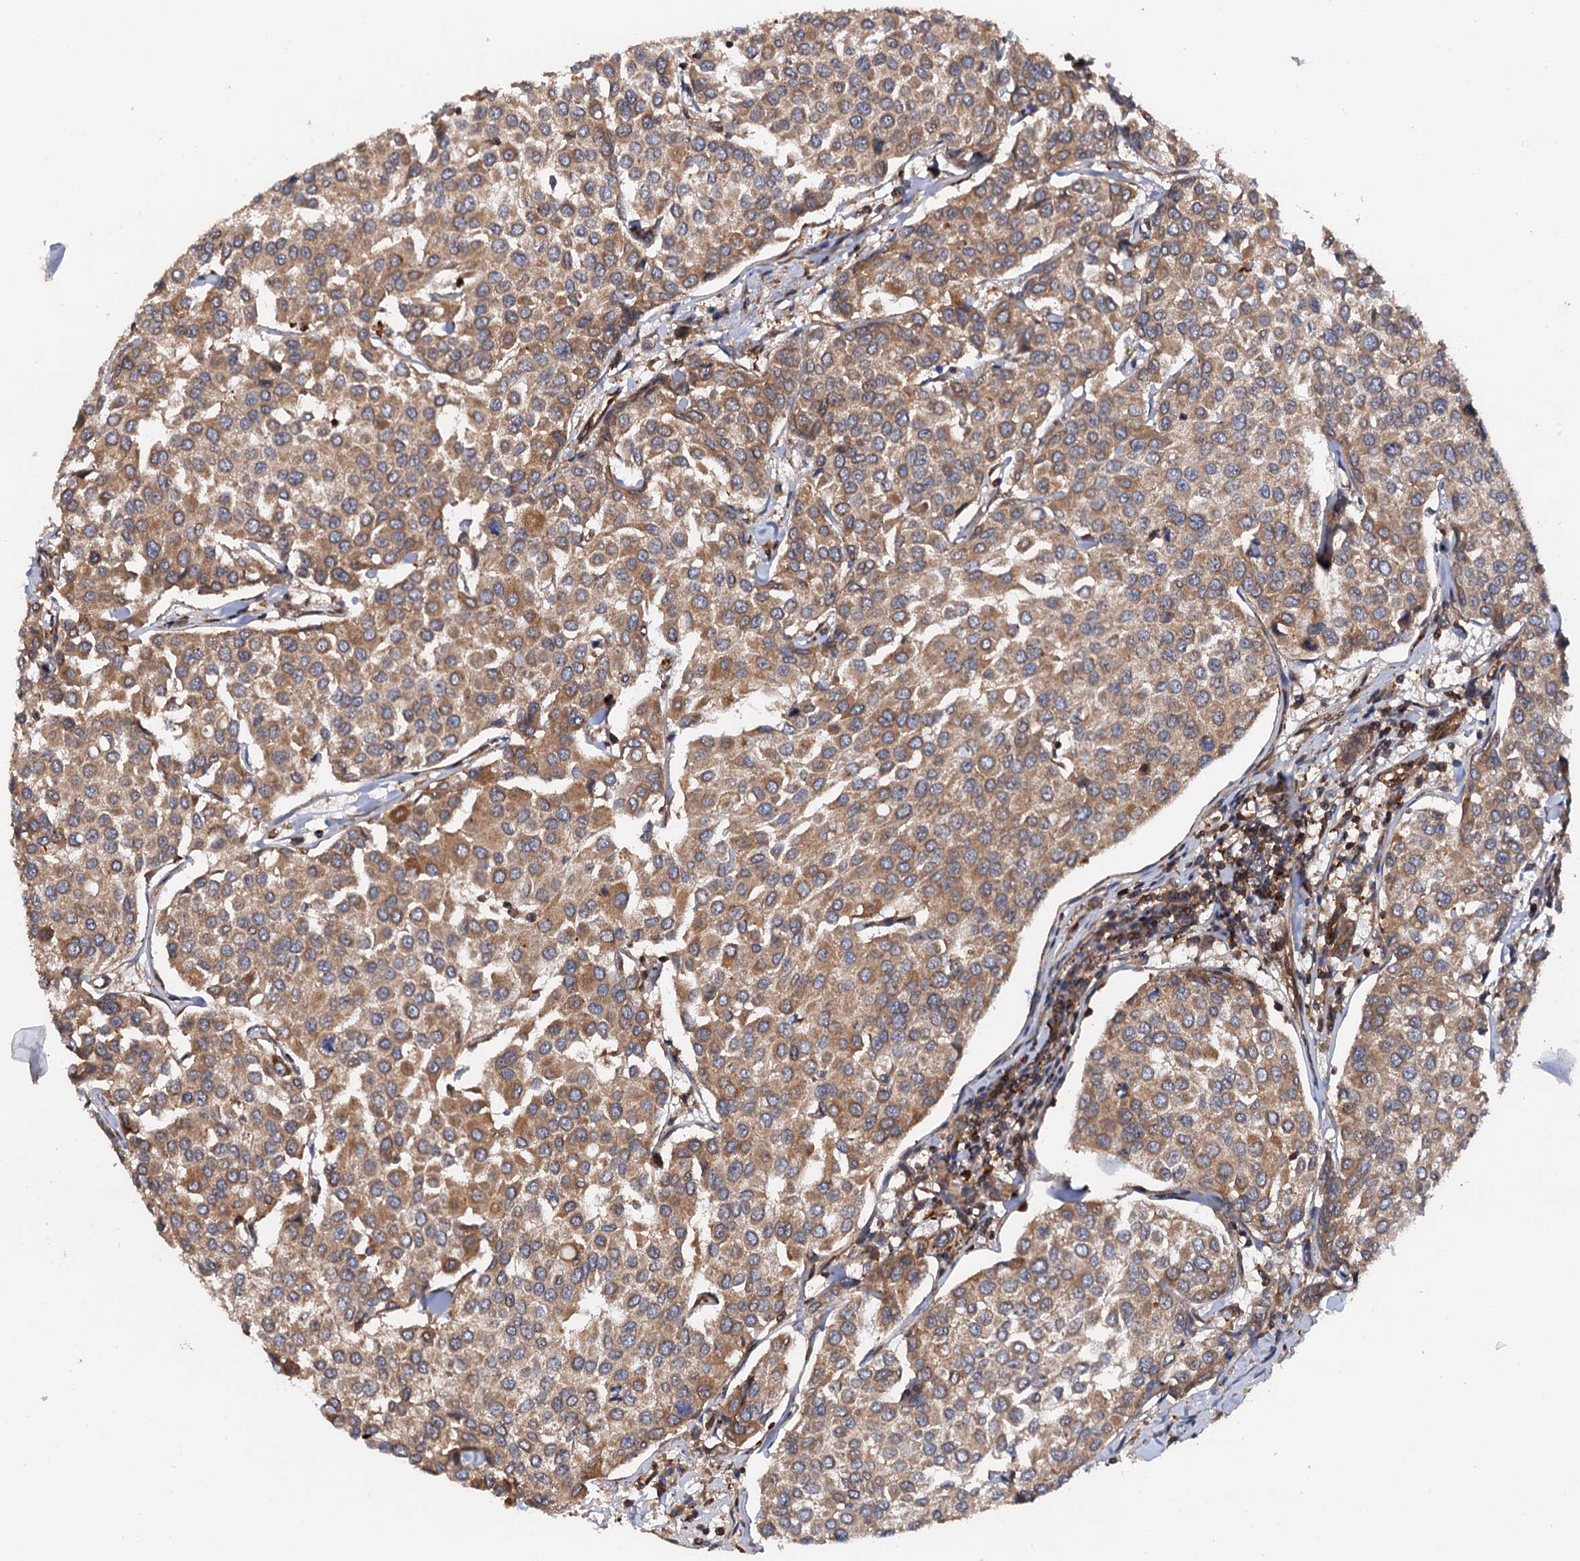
{"staining": {"intensity": "moderate", "quantity": ">75%", "location": "cytoplasmic/membranous"}, "tissue": "breast cancer", "cell_type": "Tumor cells", "image_type": "cancer", "snomed": [{"axis": "morphology", "description": "Duct carcinoma"}, {"axis": "topography", "description": "Breast"}], "caption": "Protein staining shows moderate cytoplasmic/membranous positivity in approximately >75% of tumor cells in infiltrating ductal carcinoma (breast).", "gene": "BORA", "patient": {"sex": "female", "age": 55}}